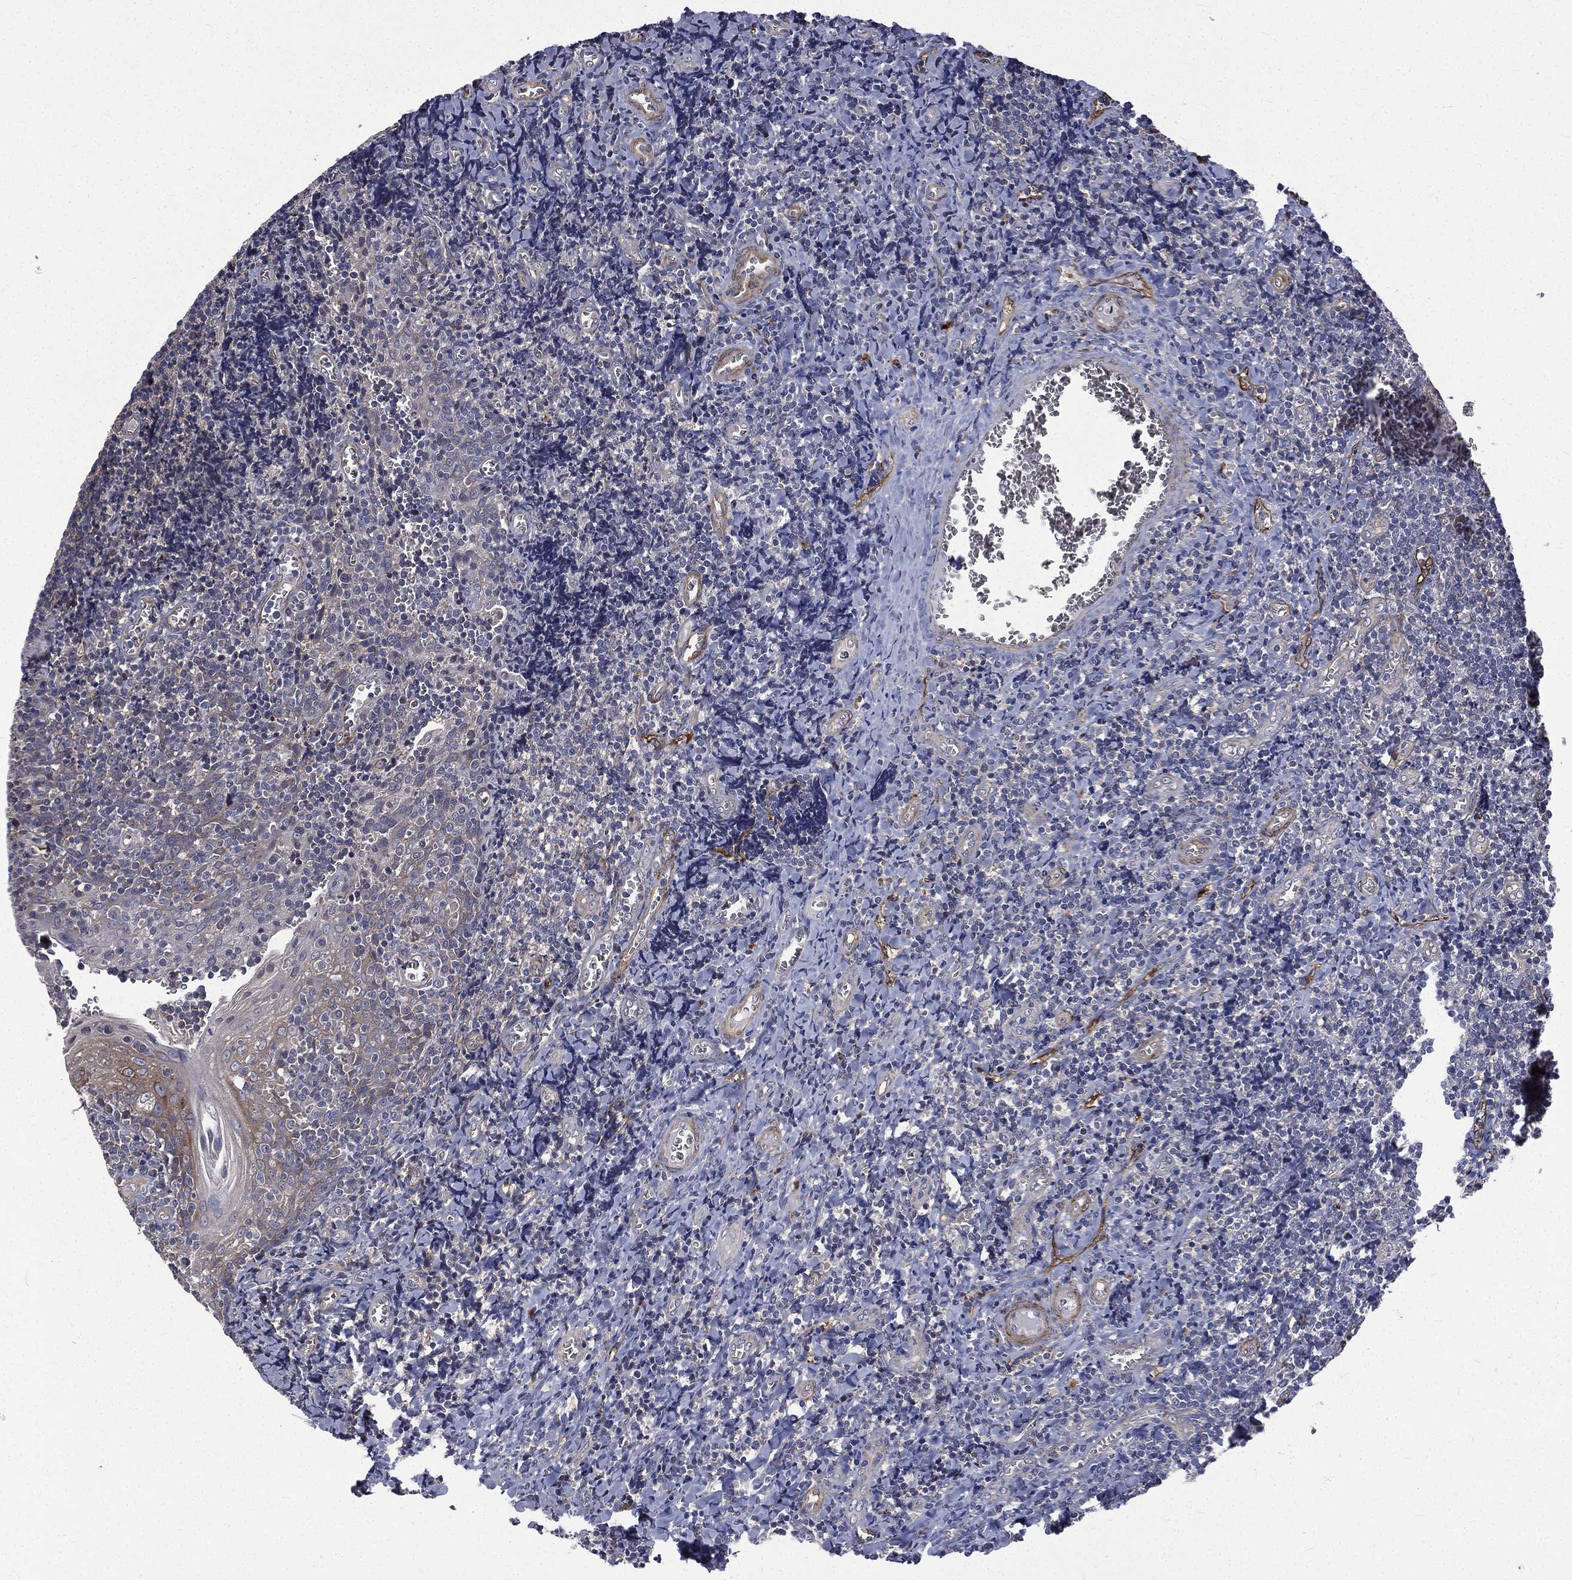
{"staining": {"intensity": "negative", "quantity": "none", "location": "none"}, "tissue": "tonsil", "cell_type": "Germinal center cells", "image_type": "normal", "snomed": [{"axis": "morphology", "description": "Normal tissue, NOS"}, {"axis": "morphology", "description": "Inflammation, NOS"}, {"axis": "topography", "description": "Tonsil"}], "caption": "High magnification brightfield microscopy of unremarkable tonsil stained with DAB (3,3'-diaminobenzidine) (brown) and counterstained with hematoxylin (blue): germinal center cells show no significant positivity.", "gene": "PPFIBP1", "patient": {"sex": "female", "age": 31}}